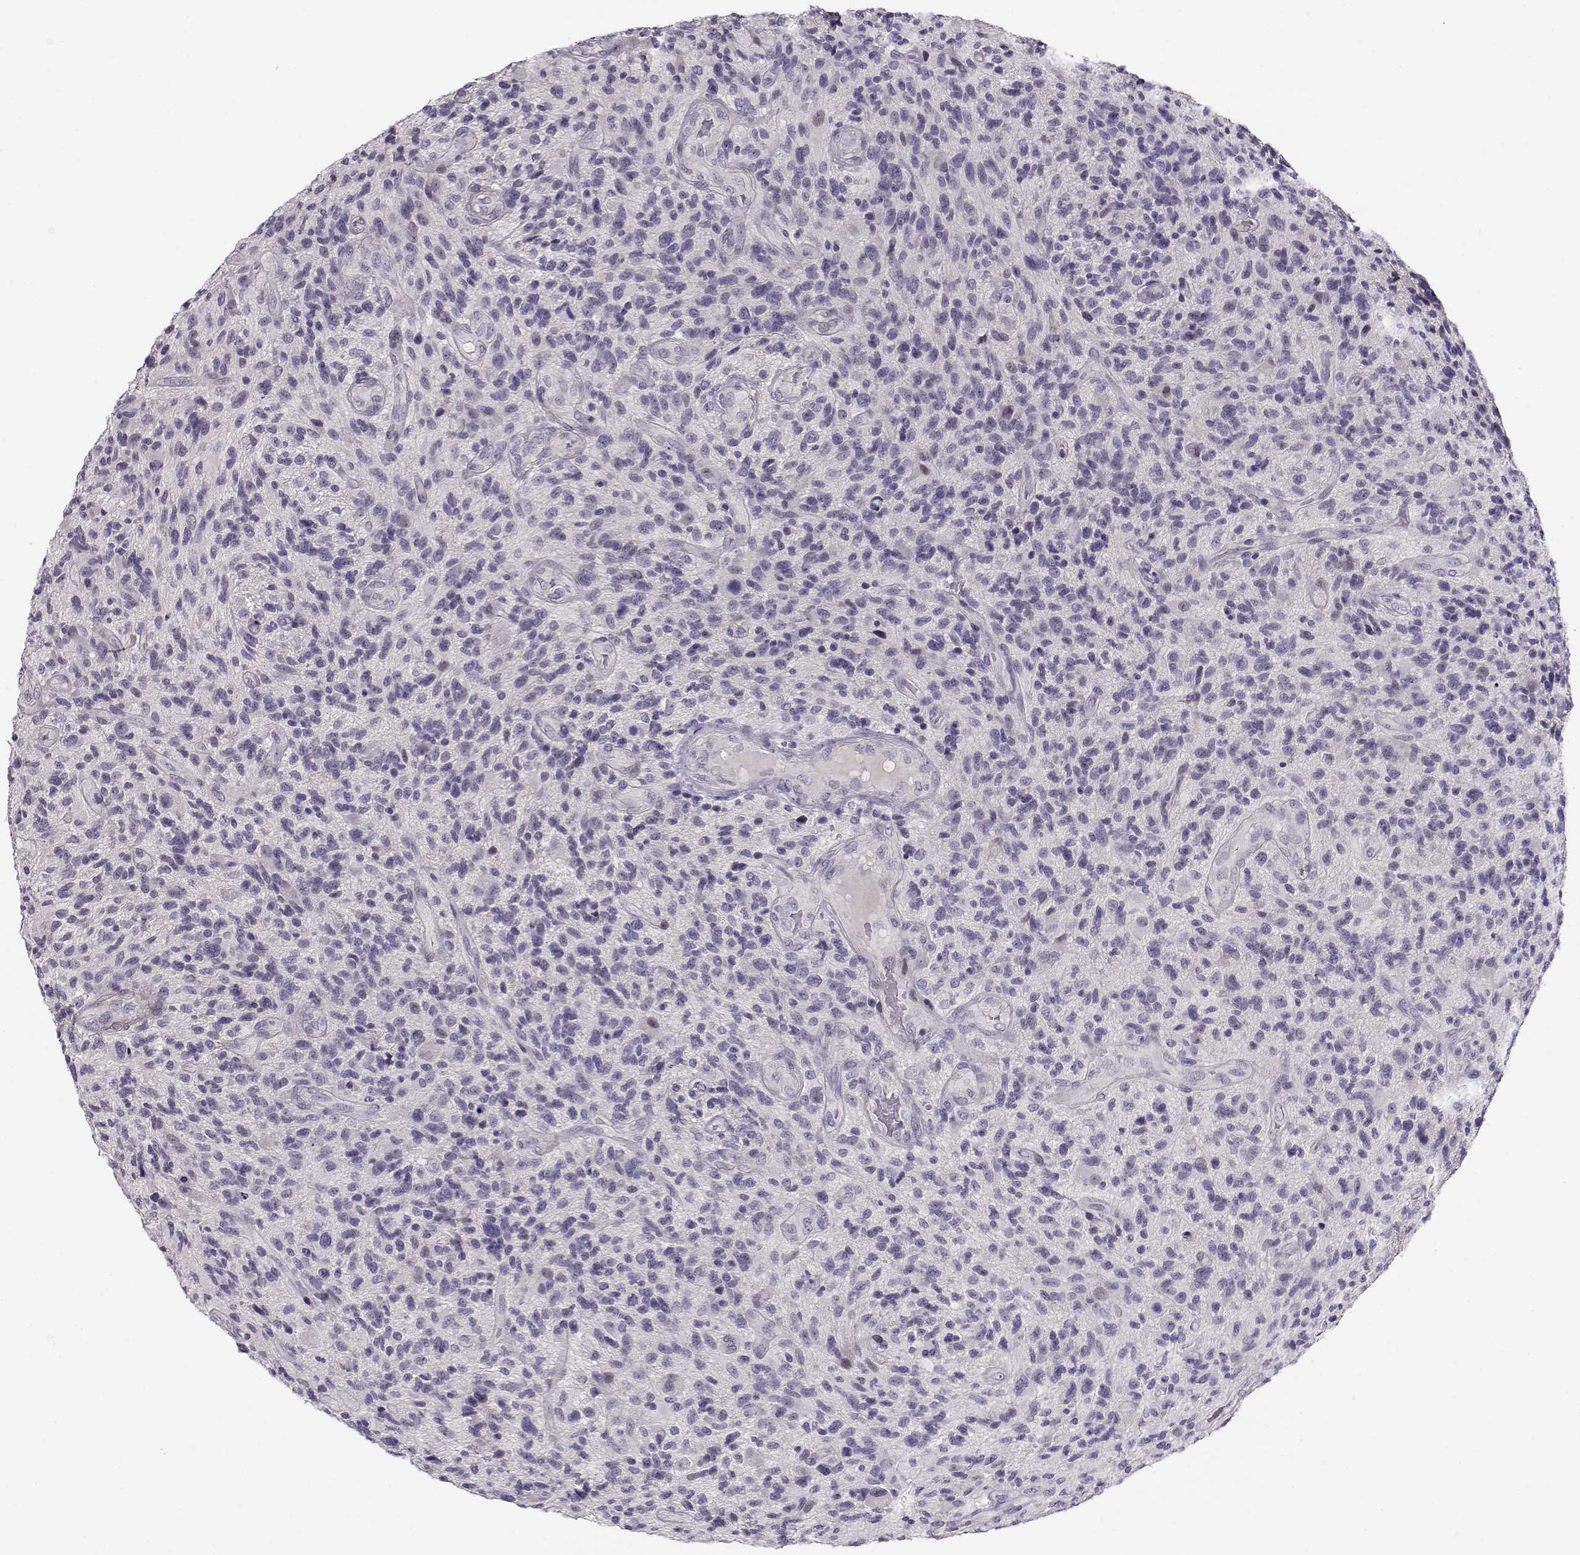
{"staining": {"intensity": "negative", "quantity": "none", "location": "none"}, "tissue": "glioma", "cell_type": "Tumor cells", "image_type": "cancer", "snomed": [{"axis": "morphology", "description": "Glioma, malignant, High grade"}, {"axis": "topography", "description": "Brain"}], "caption": "Glioma stained for a protein using immunohistochemistry shows no positivity tumor cells.", "gene": "CRX", "patient": {"sex": "male", "age": 47}}